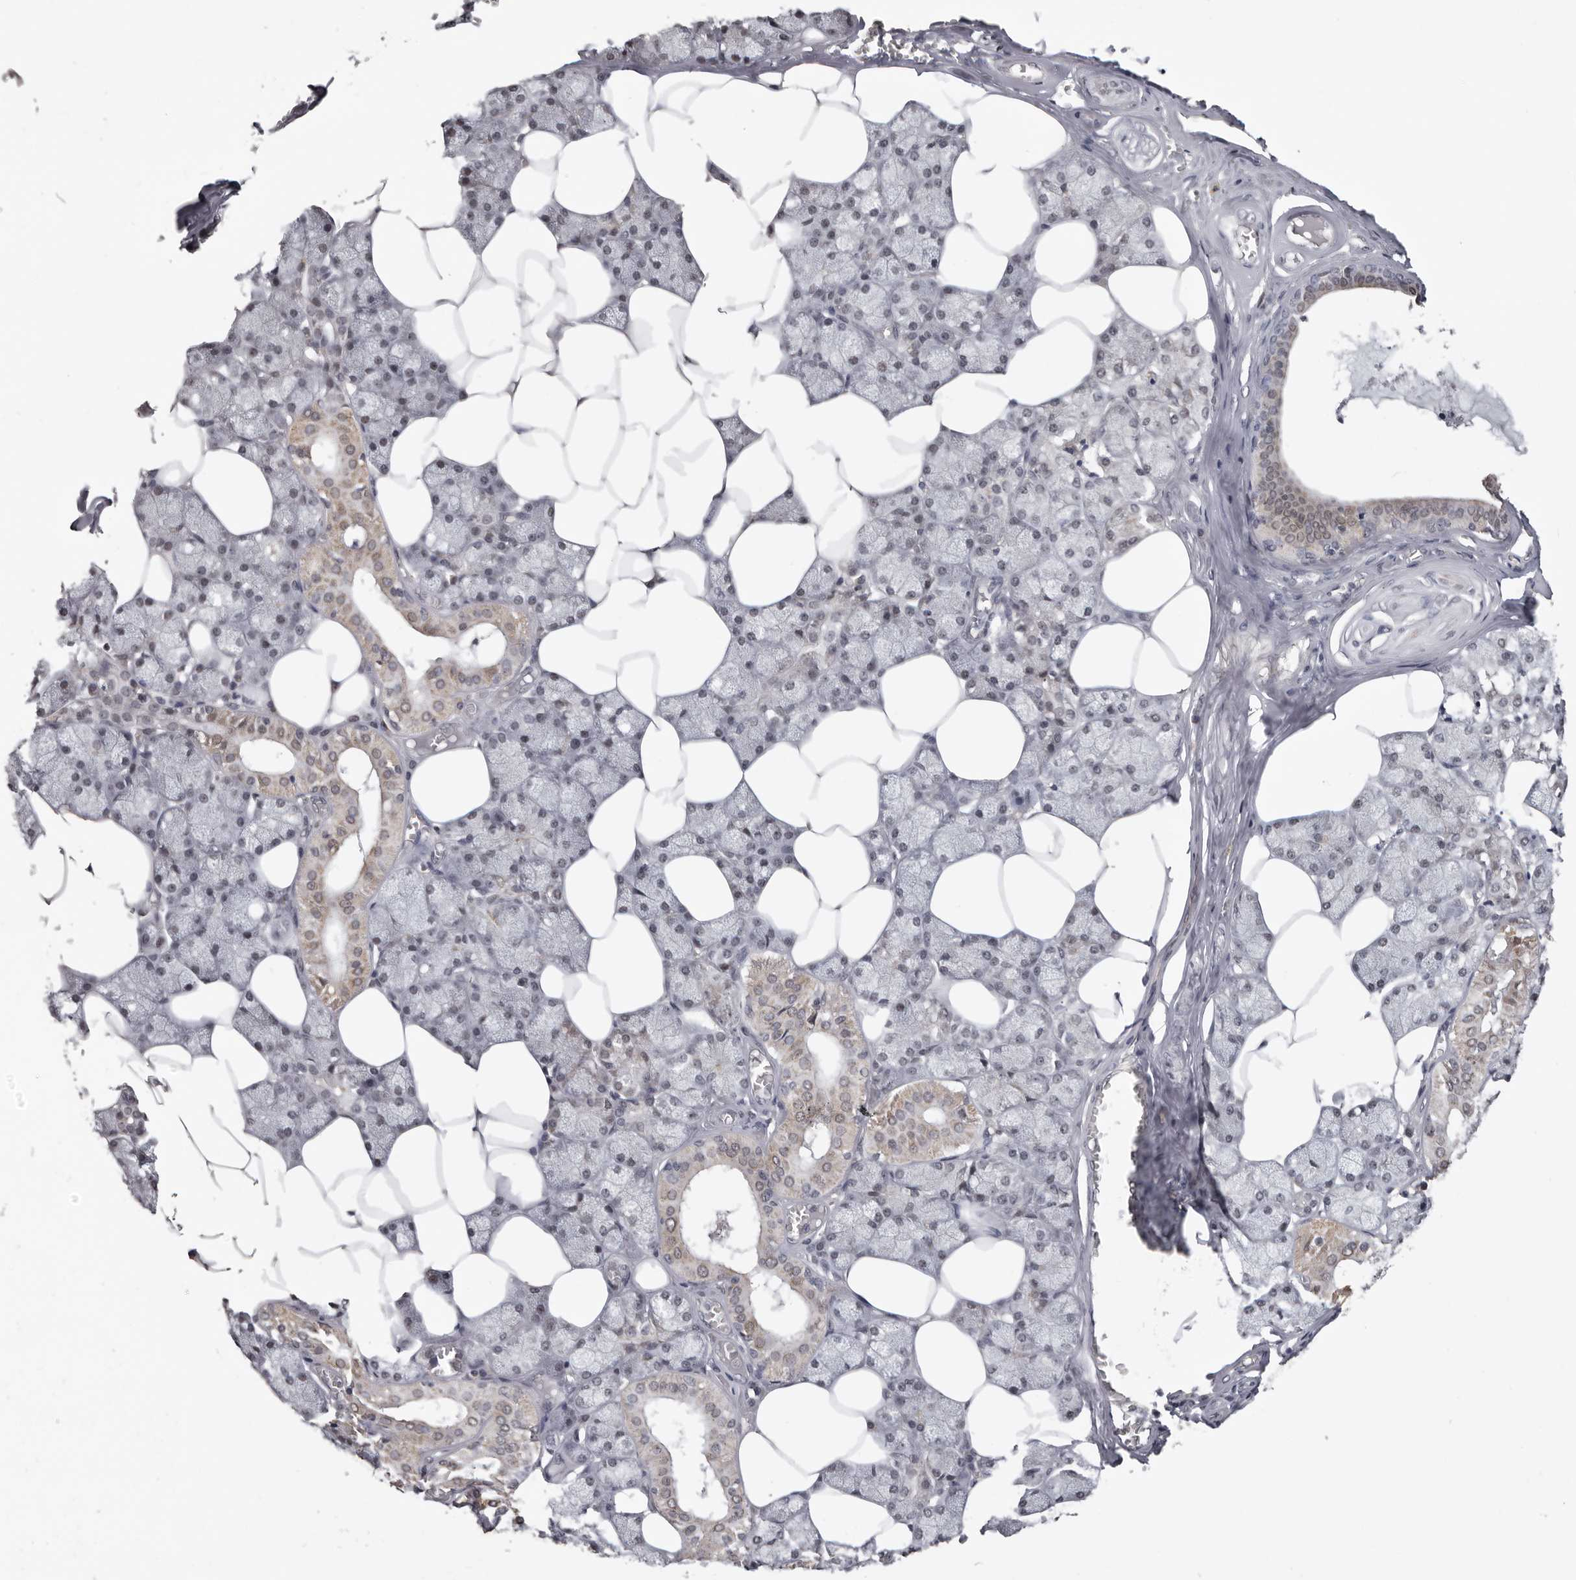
{"staining": {"intensity": "moderate", "quantity": "<25%", "location": "cytoplasmic/membranous"}, "tissue": "salivary gland", "cell_type": "Glandular cells", "image_type": "normal", "snomed": [{"axis": "morphology", "description": "Normal tissue, NOS"}, {"axis": "topography", "description": "Salivary gland"}], "caption": "Brown immunohistochemical staining in benign salivary gland reveals moderate cytoplasmic/membranous positivity in about <25% of glandular cells. Using DAB (3,3'-diaminobenzidine) (brown) and hematoxylin (blue) stains, captured at high magnification using brightfield microscopy.", "gene": "MOGAT2", "patient": {"sex": "male", "age": 62}}